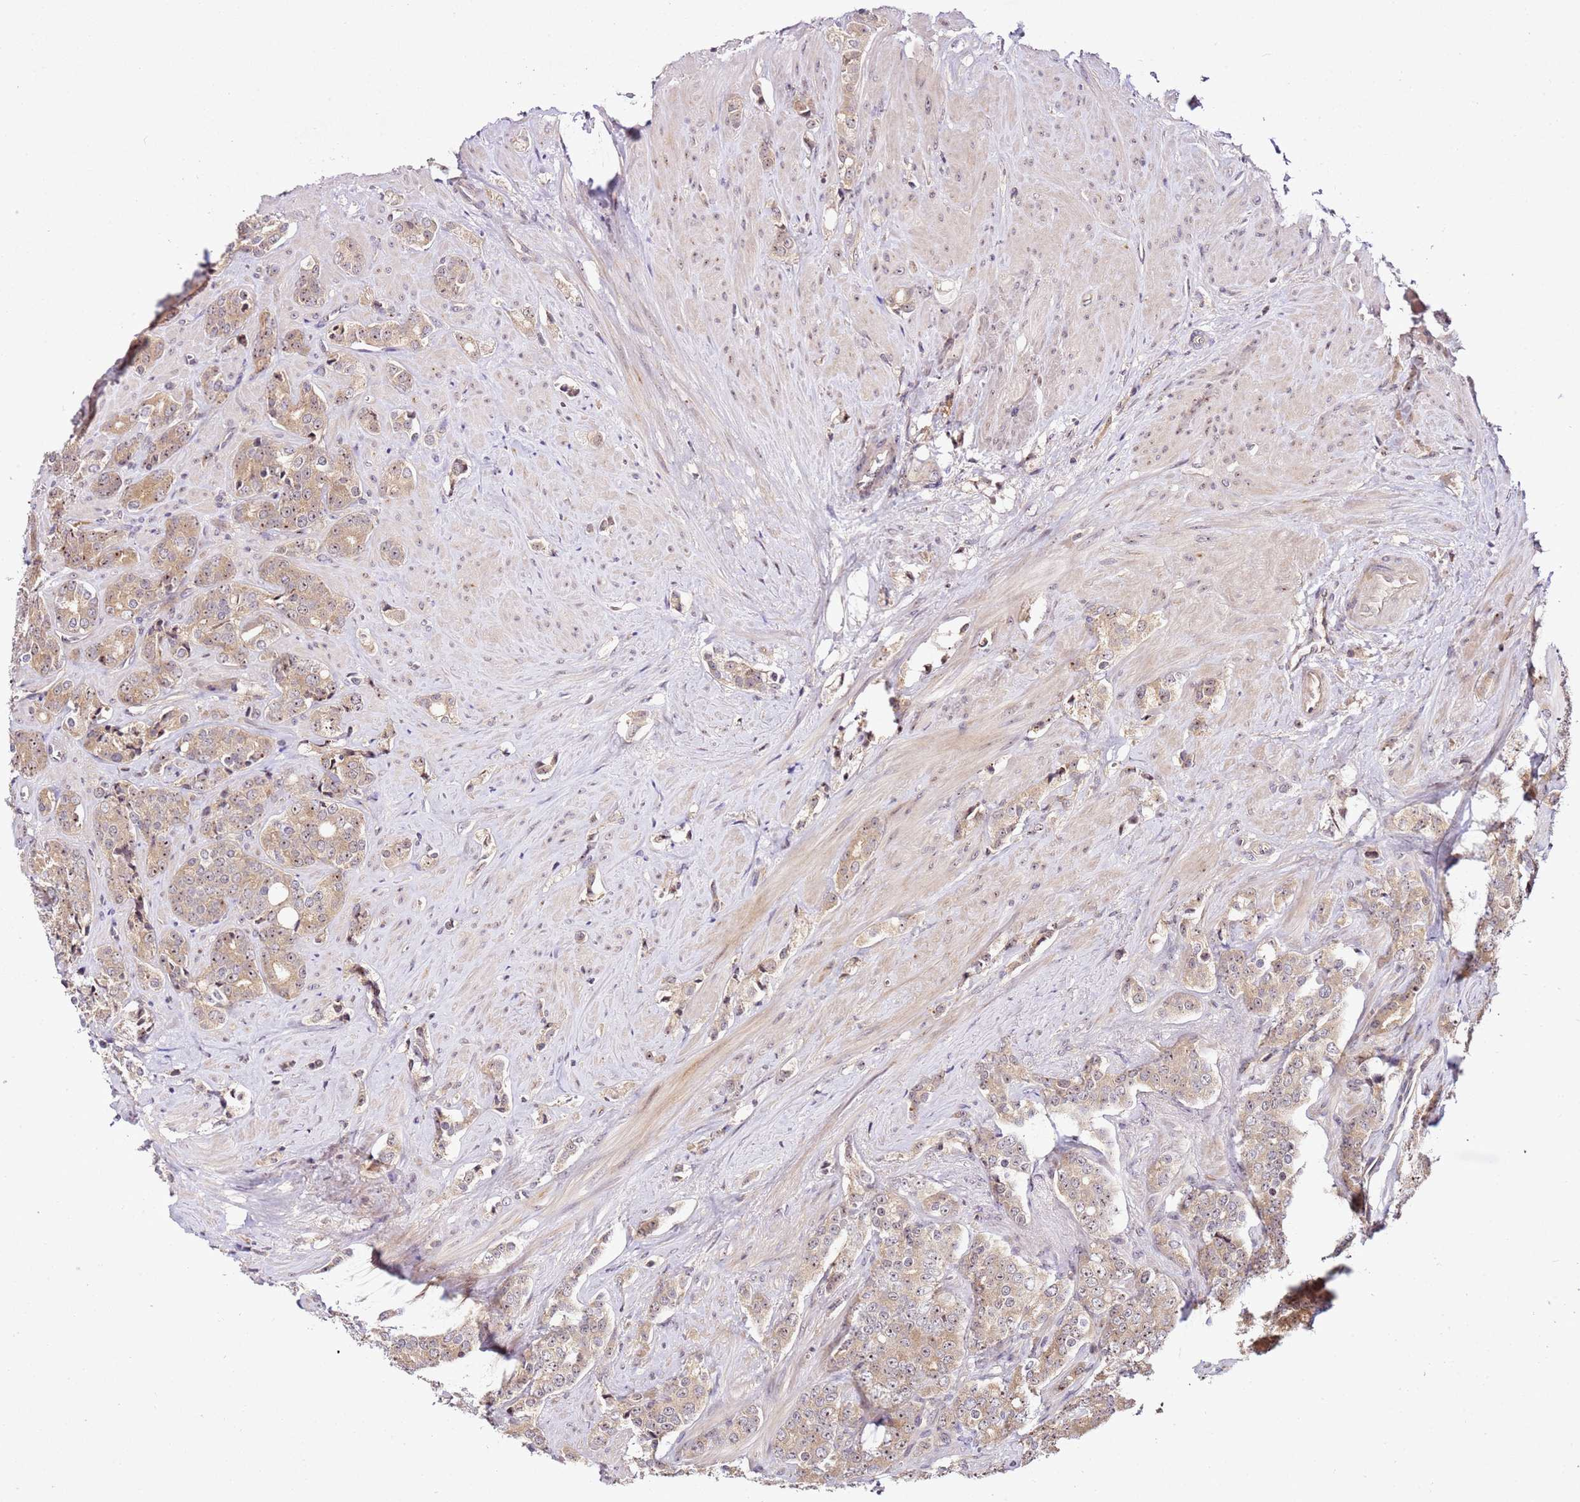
{"staining": {"intensity": "weak", "quantity": ">75%", "location": "cytoplasmic/membranous,nuclear"}, "tissue": "prostate cancer", "cell_type": "Tumor cells", "image_type": "cancer", "snomed": [{"axis": "morphology", "description": "Adenocarcinoma, High grade"}, {"axis": "topography", "description": "Prostate"}], "caption": "Approximately >75% of tumor cells in human adenocarcinoma (high-grade) (prostate) reveal weak cytoplasmic/membranous and nuclear protein expression as visualized by brown immunohistochemical staining.", "gene": "DDX27", "patient": {"sex": "male", "age": 62}}